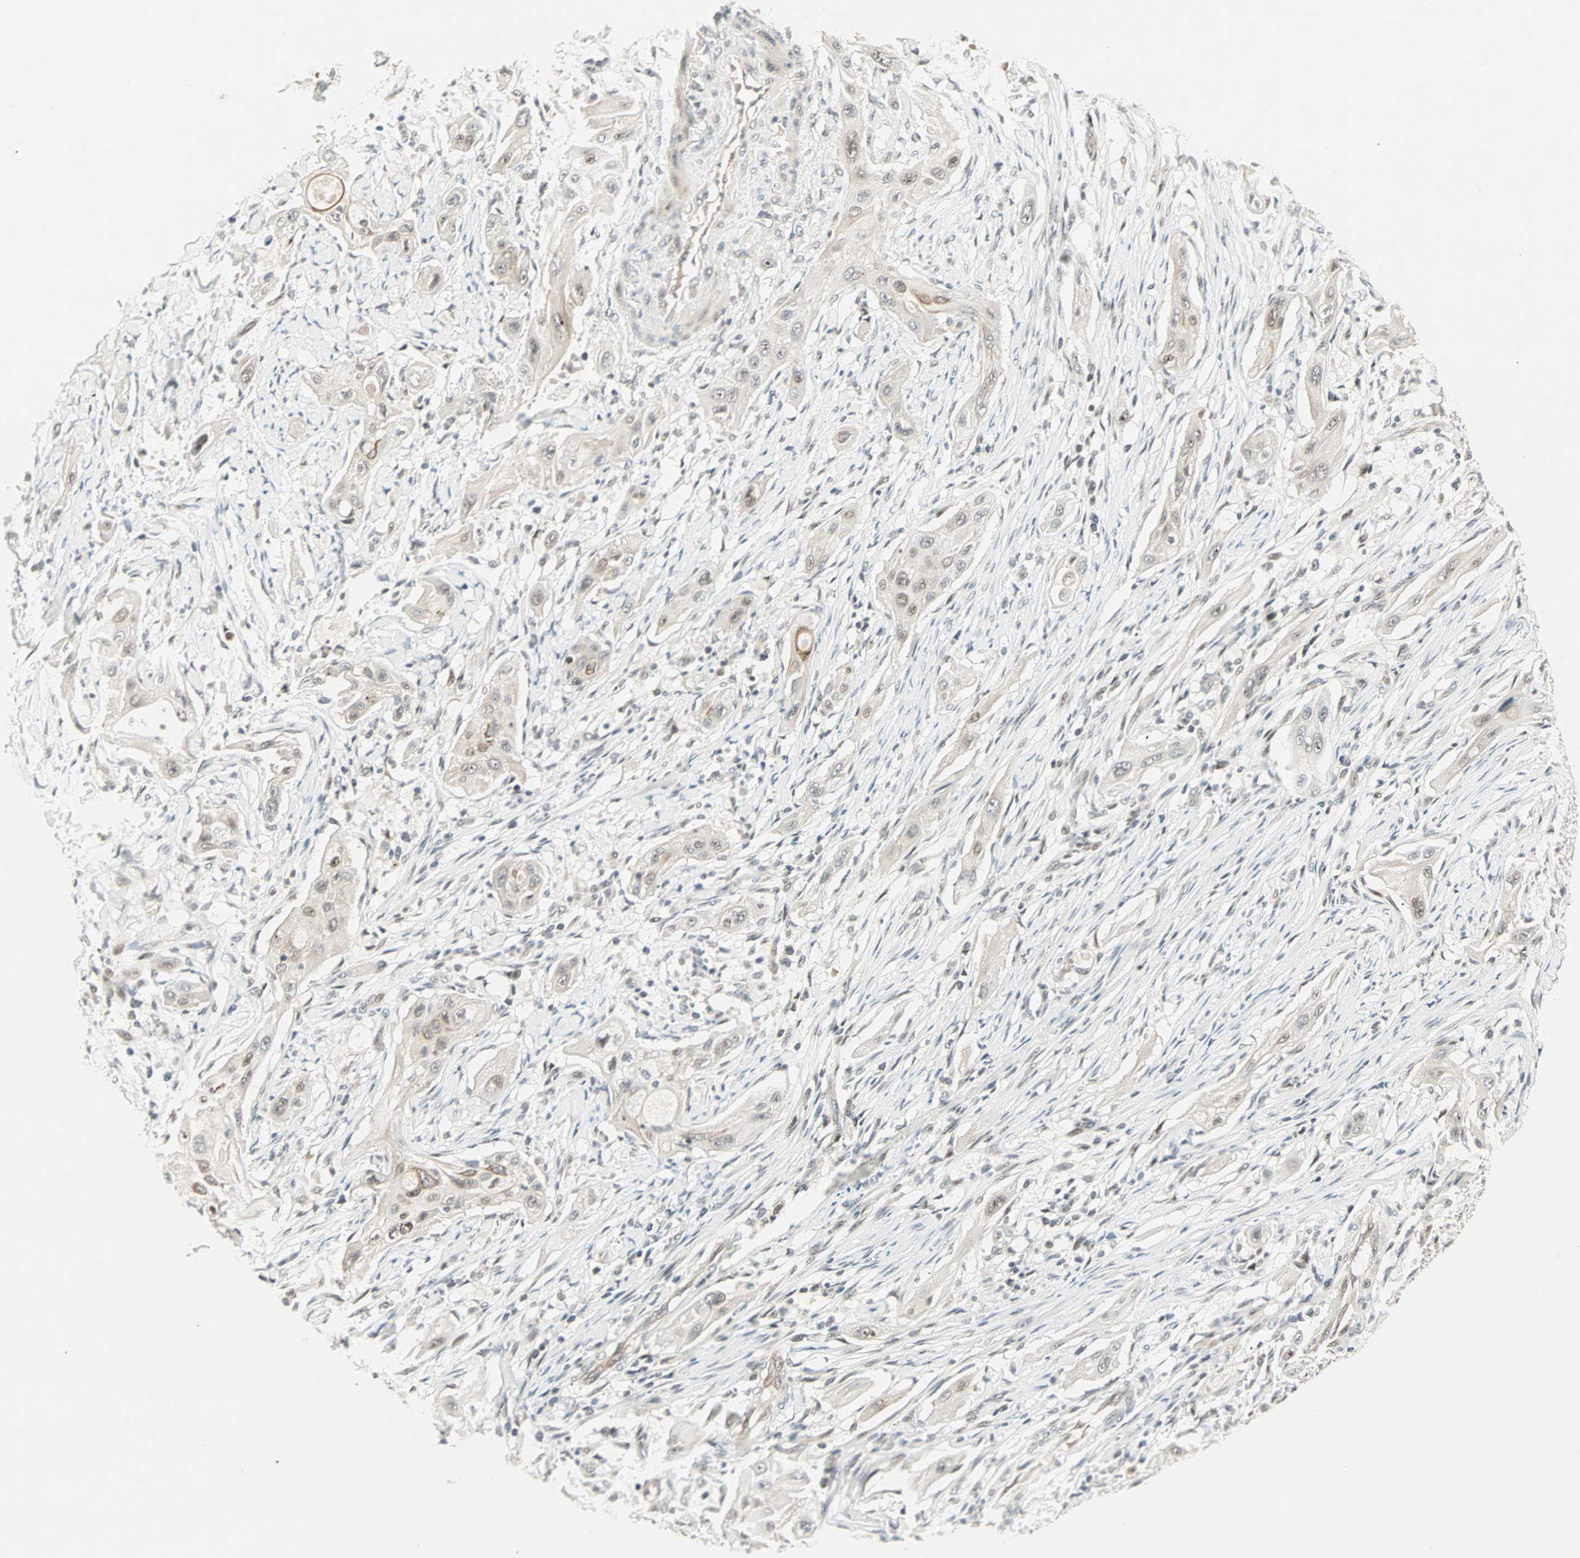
{"staining": {"intensity": "weak", "quantity": ">75%", "location": "cytoplasmic/membranous,nuclear"}, "tissue": "lung cancer", "cell_type": "Tumor cells", "image_type": "cancer", "snomed": [{"axis": "morphology", "description": "Squamous cell carcinoma, NOS"}, {"axis": "topography", "description": "Lung"}], "caption": "Lung squamous cell carcinoma stained with immunohistochemistry displays weak cytoplasmic/membranous and nuclear staining in about >75% of tumor cells.", "gene": "ACSL5", "patient": {"sex": "female", "age": 47}}